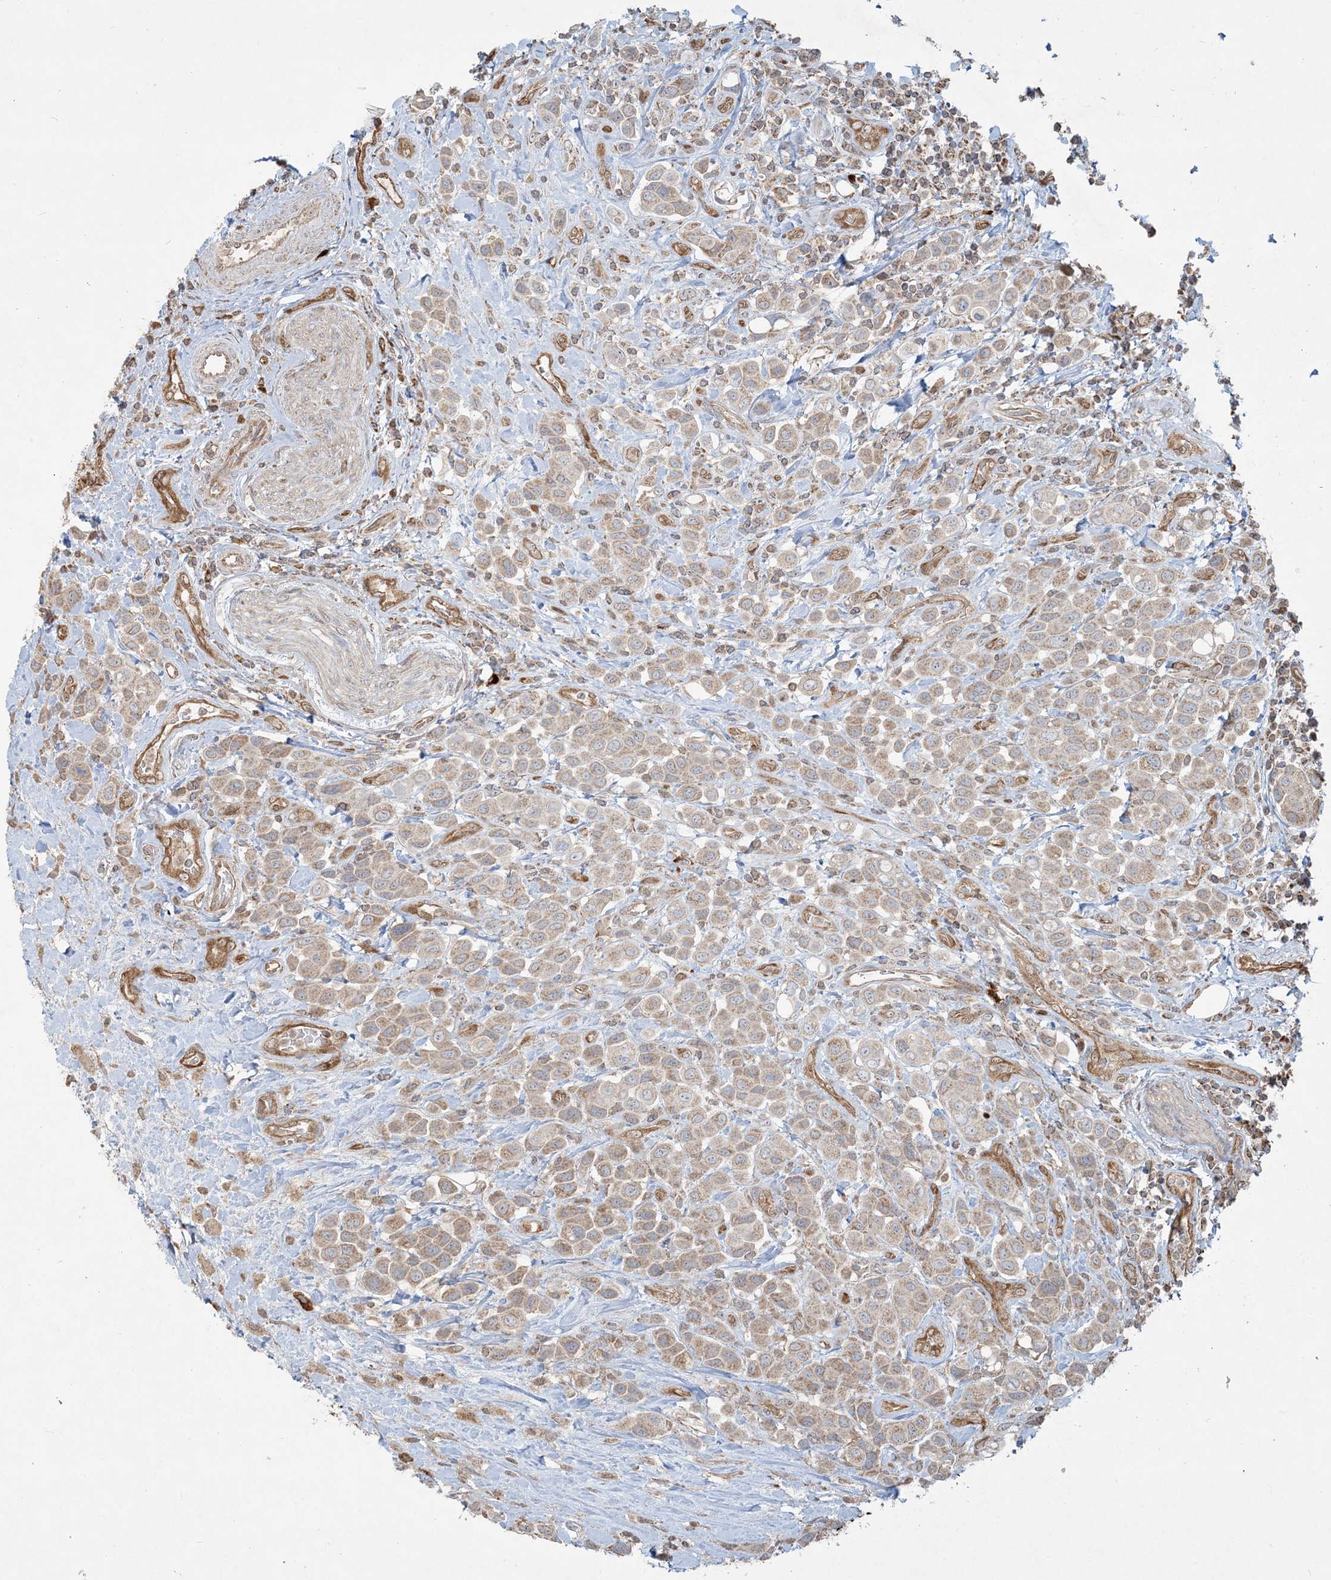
{"staining": {"intensity": "weak", "quantity": ">75%", "location": "cytoplasmic/membranous"}, "tissue": "urothelial cancer", "cell_type": "Tumor cells", "image_type": "cancer", "snomed": [{"axis": "morphology", "description": "Urothelial carcinoma, High grade"}, {"axis": "topography", "description": "Urinary bladder"}], "caption": "Weak cytoplasmic/membranous protein staining is present in approximately >75% of tumor cells in urothelial carcinoma (high-grade).", "gene": "PPM1F", "patient": {"sex": "male", "age": 50}}